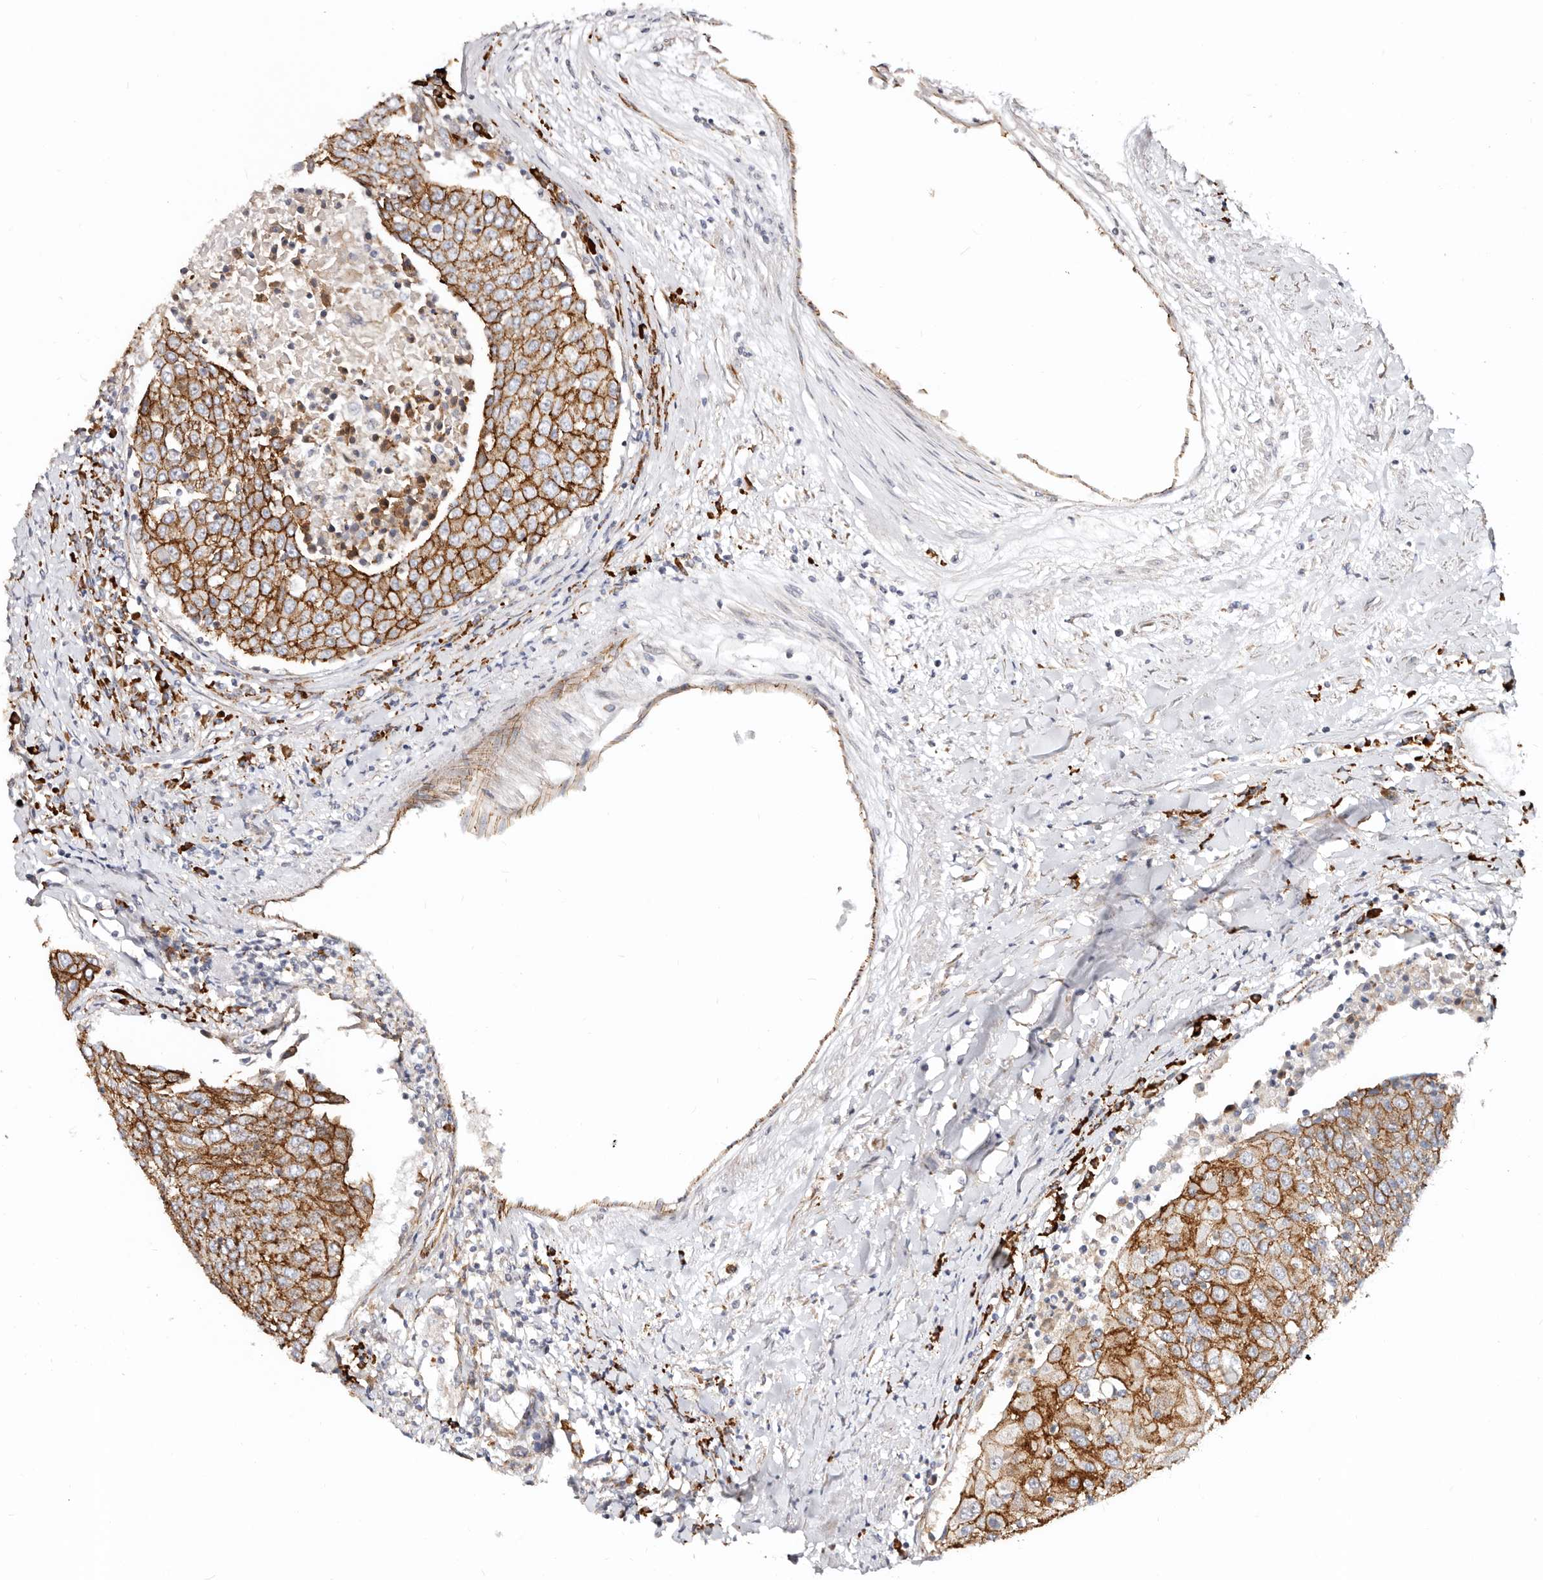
{"staining": {"intensity": "strong", "quantity": ">75%", "location": "cytoplasmic/membranous"}, "tissue": "urothelial cancer", "cell_type": "Tumor cells", "image_type": "cancer", "snomed": [{"axis": "morphology", "description": "Urothelial carcinoma, High grade"}, {"axis": "topography", "description": "Urinary bladder"}], "caption": "DAB immunohistochemical staining of high-grade urothelial carcinoma demonstrates strong cytoplasmic/membranous protein expression in approximately >75% of tumor cells.", "gene": "CTNNB1", "patient": {"sex": "female", "age": 85}}